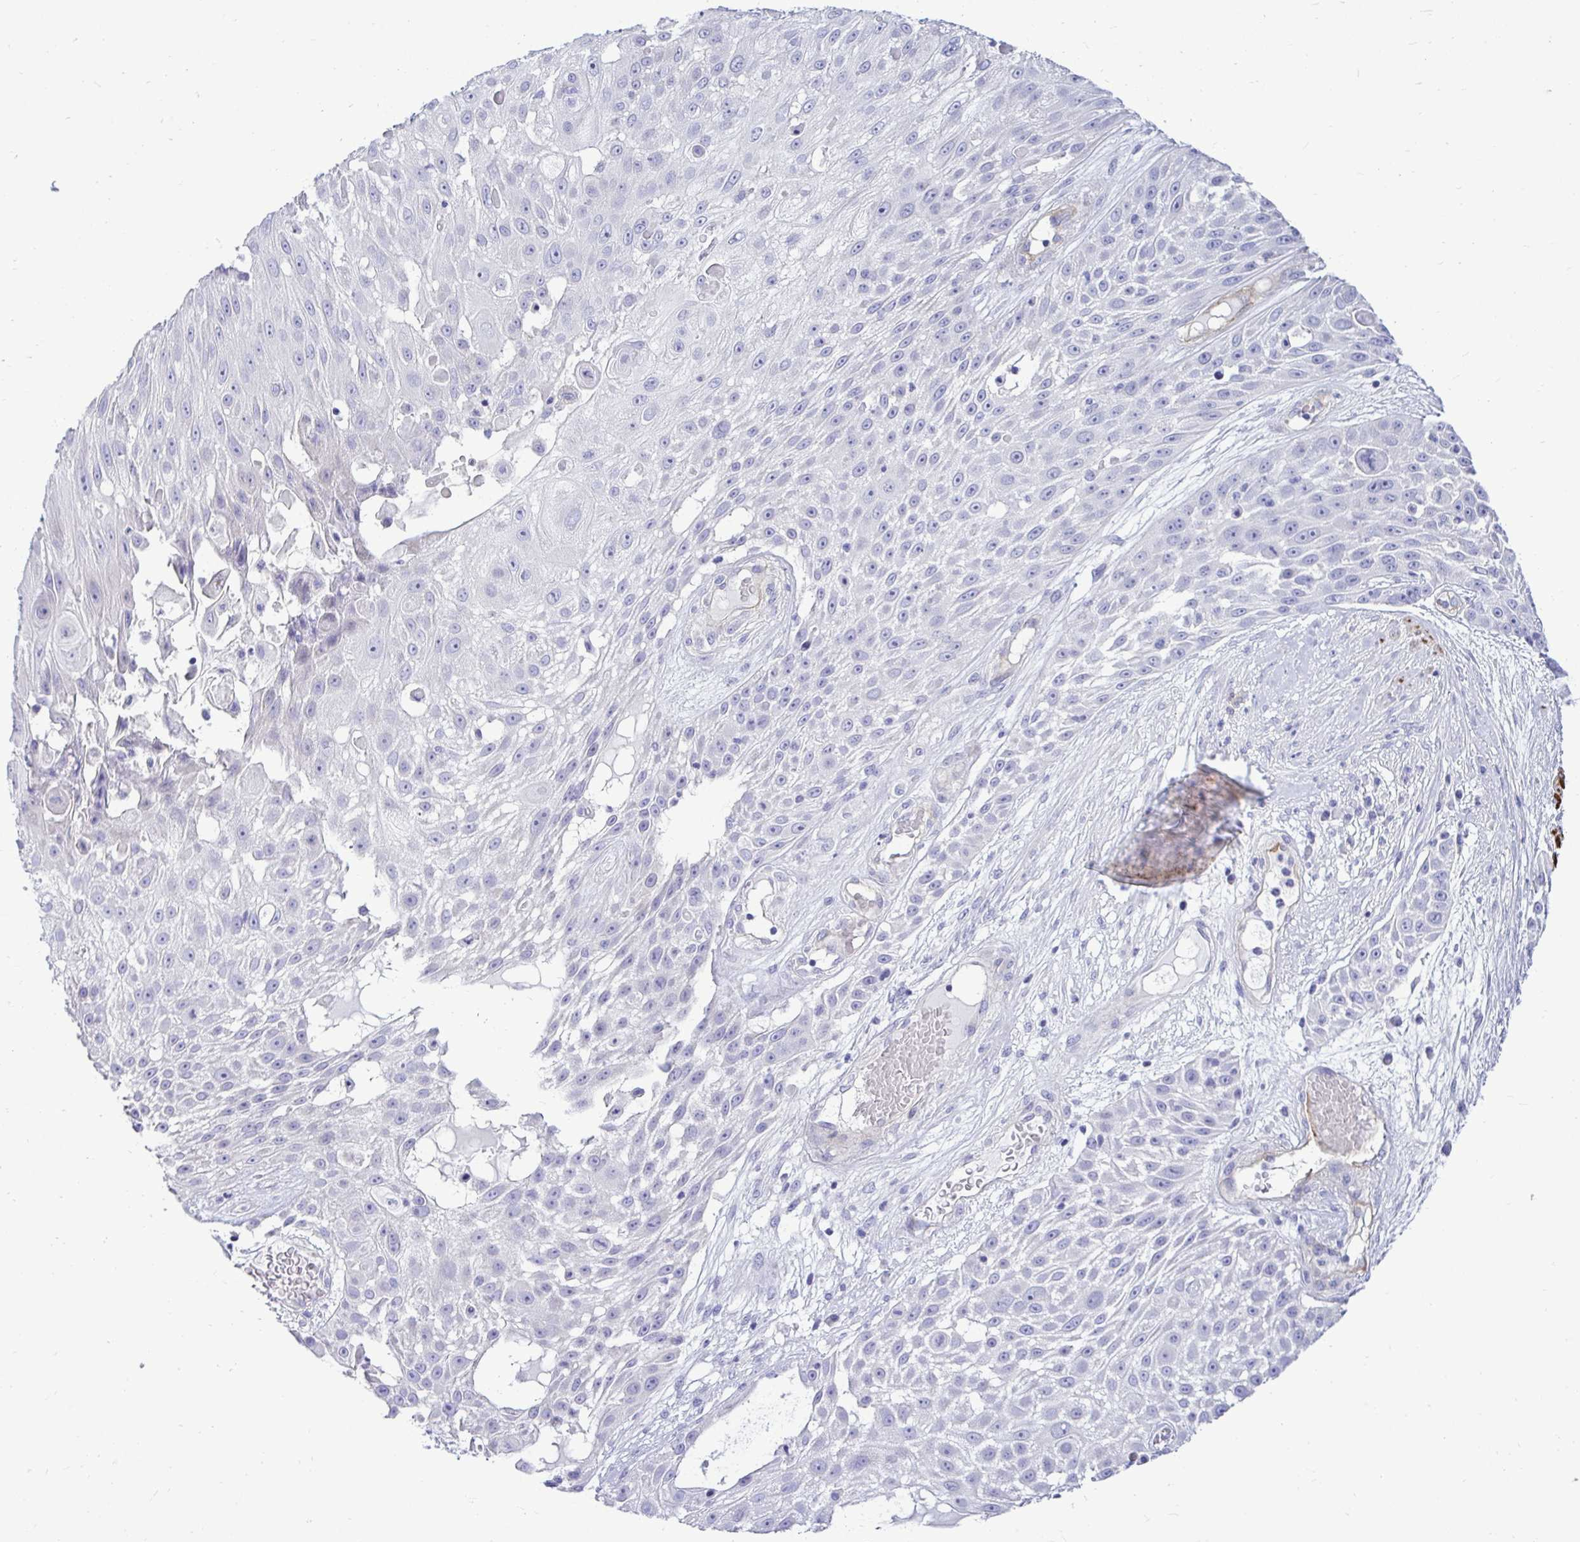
{"staining": {"intensity": "negative", "quantity": "none", "location": "none"}, "tissue": "skin cancer", "cell_type": "Tumor cells", "image_type": "cancer", "snomed": [{"axis": "morphology", "description": "Squamous cell carcinoma, NOS"}, {"axis": "topography", "description": "Skin"}], "caption": "Human skin squamous cell carcinoma stained for a protein using immunohistochemistry shows no staining in tumor cells.", "gene": "ABCG2", "patient": {"sex": "female", "age": 86}}